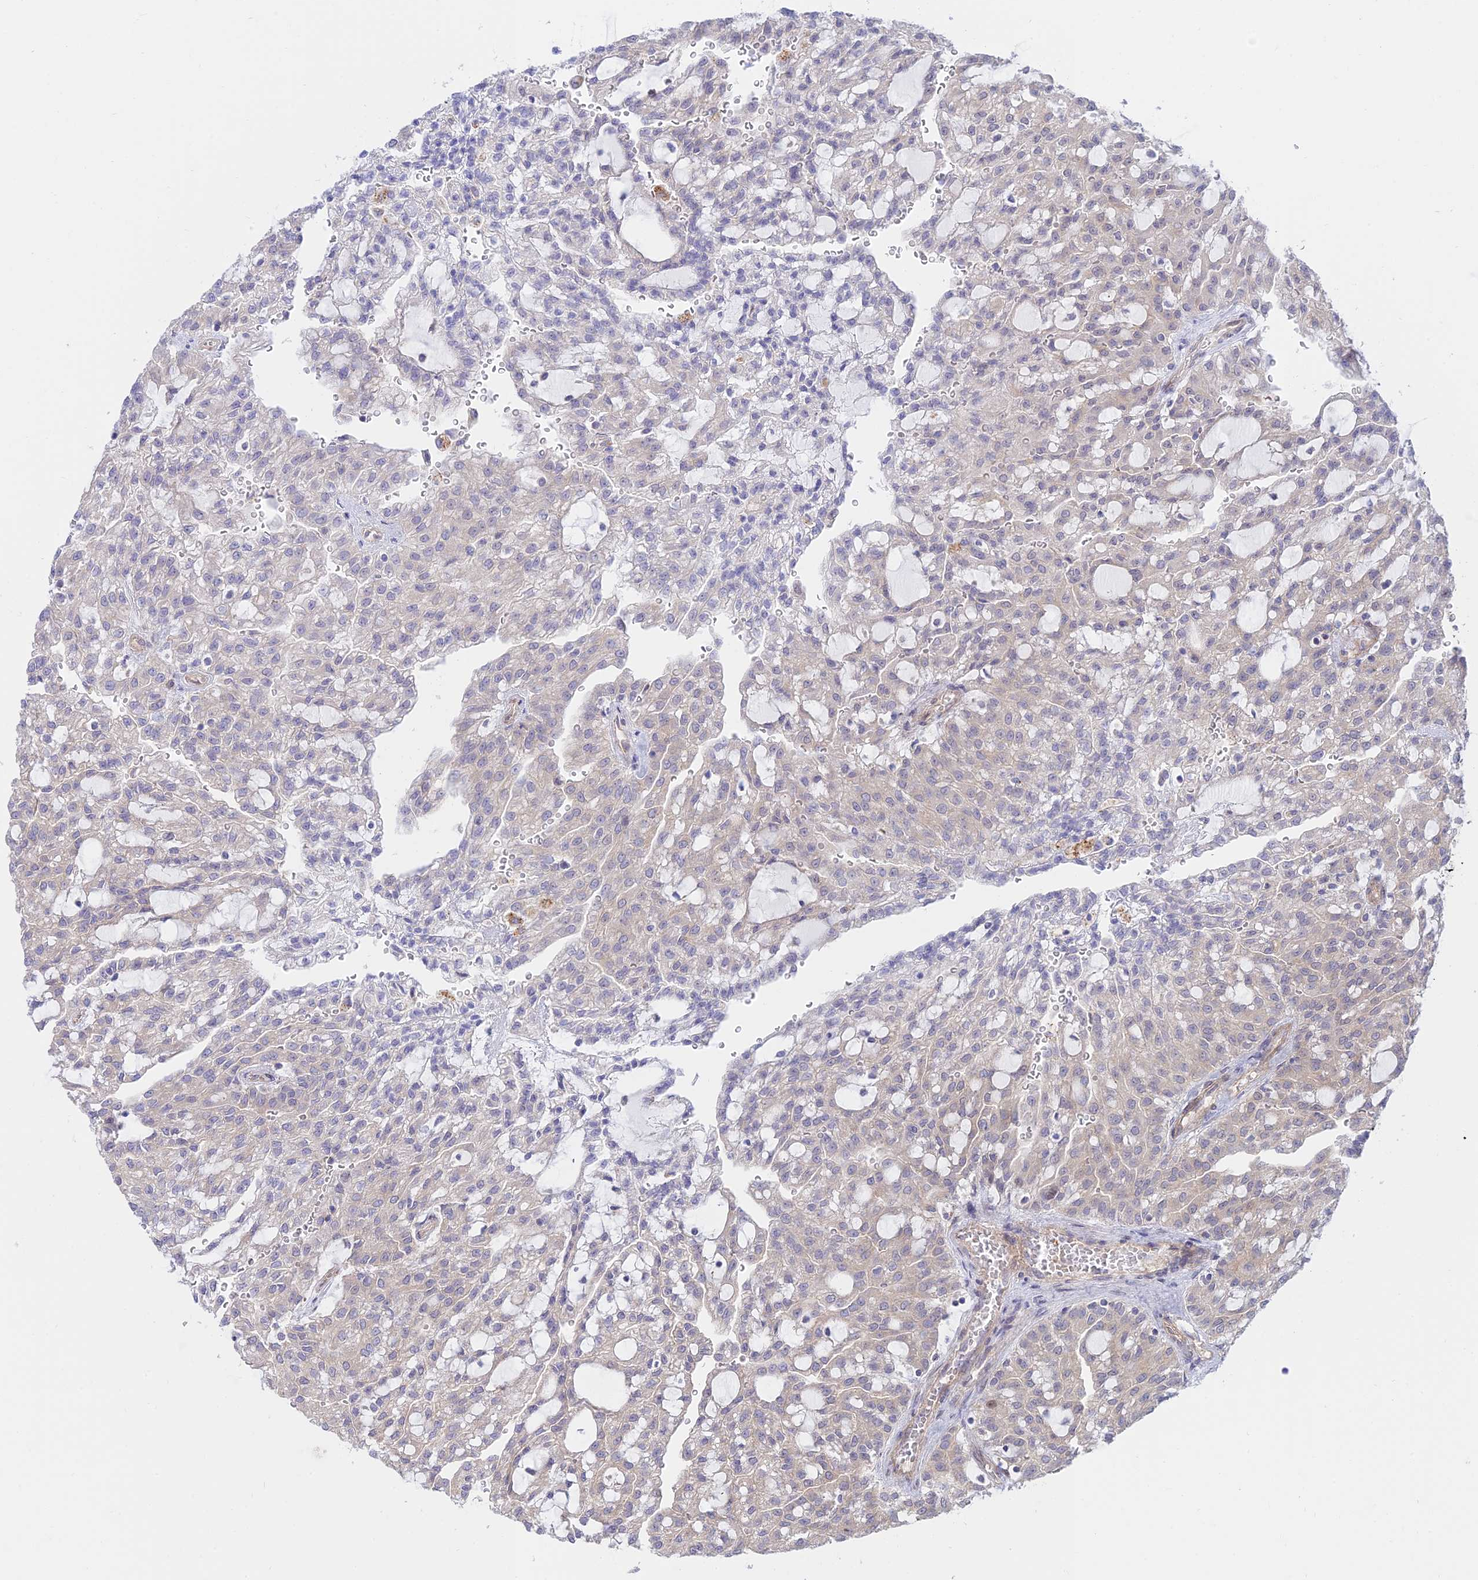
{"staining": {"intensity": "weak", "quantity": "<25%", "location": "cytoplasmic/membranous"}, "tissue": "renal cancer", "cell_type": "Tumor cells", "image_type": "cancer", "snomed": [{"axis": "morphology", "description": "Adenocarcinoma, NOS"}, {"axis": "topography", "description": "Kidney"}], "caption": "IHC micrograph of neoplastic tissue: renal cancer stained with DAB (3,3'-diaminobenzidine) exhibits no significant protein positivity in tumor cells.", "gene": "KCNAB1", "patient": {"sex": "male", "age": 63}}